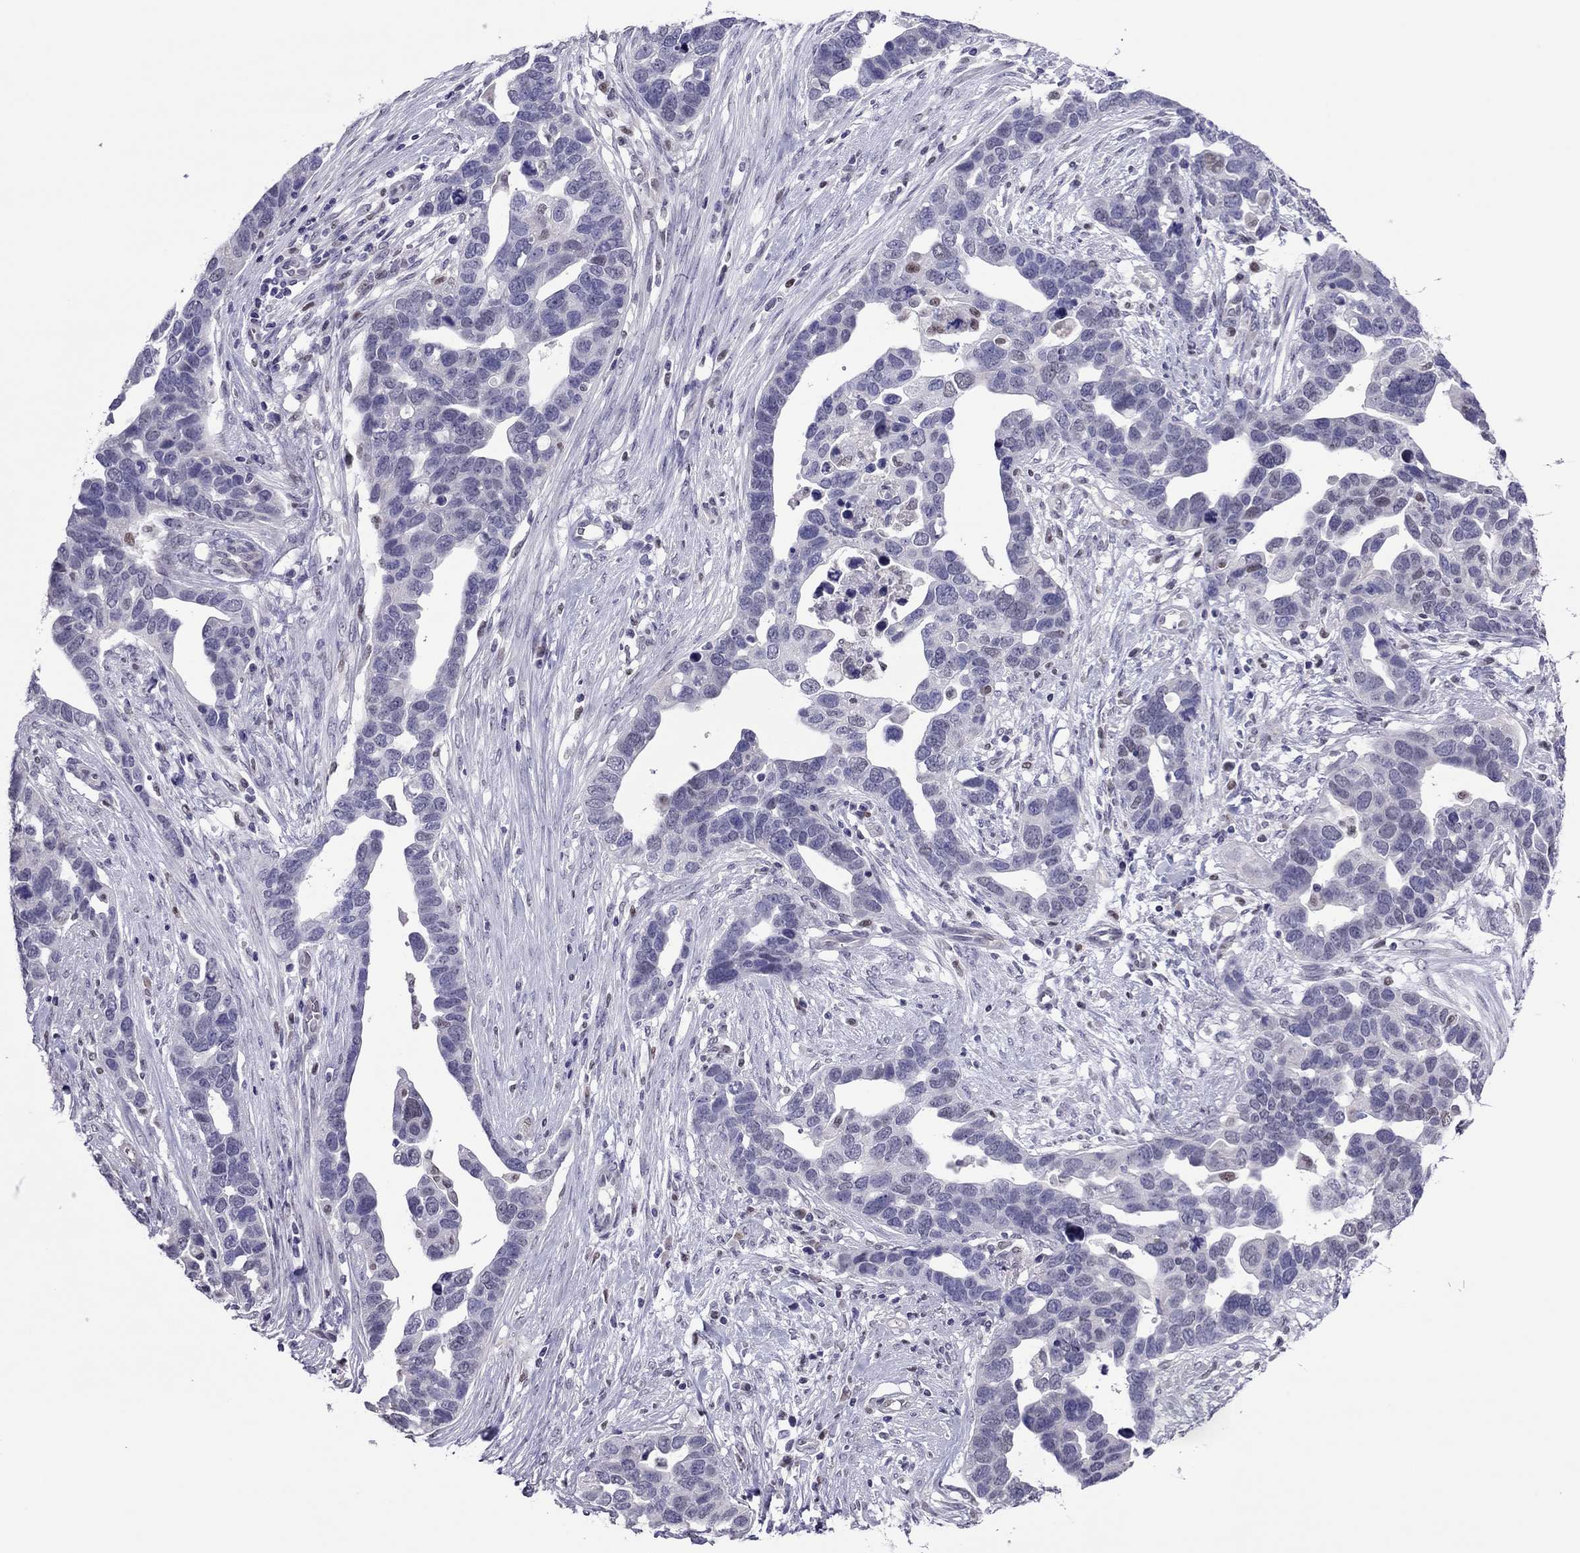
{"staining": {"intensity": "negative", "quantity": "none", "location": "none"}, "tissue": "ovarian cancer", "cell_type": "Tumor cells", "image_type": "cancer", "snomed": [{"axis": "morphology", "description": "Cystadenocarcinoma, serous, NOS"}, {"axis": "topography", "description": "Ovary"}], "caption": "Immunohistochemical staining of serous cystadenocarcinoma (ovarian) exhibits no significant staining in tumor cells.", "gene": "SPINT3", "patient": {"sex": "female", "age": 54}}